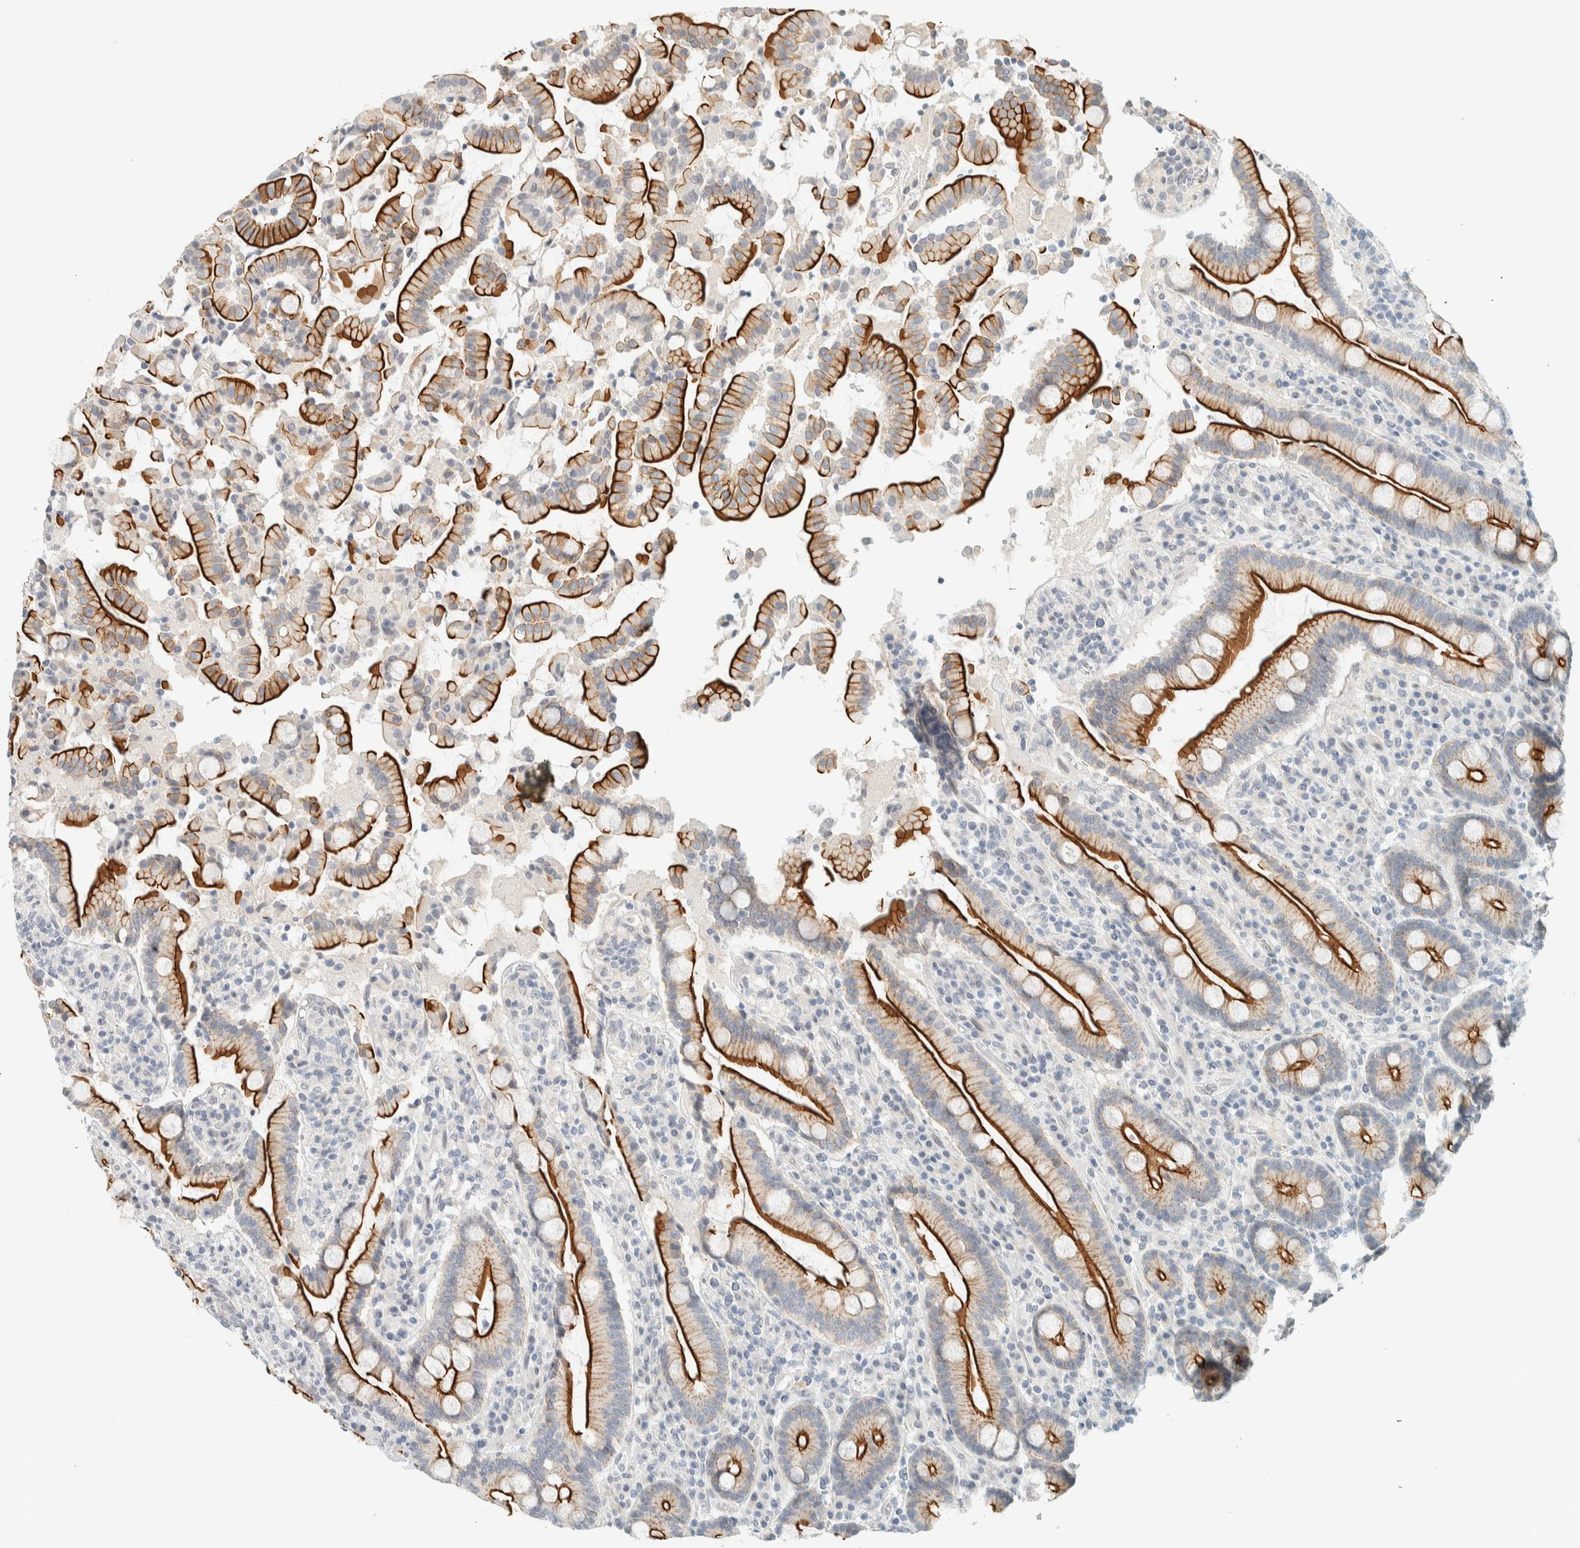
{"staining": {"intensity": "strong", "quantity": "25%-75%", "location": "cytoplasmic/membranous"}, "tissue": "duodenum", "cell_type": "Glandular cells", "image_type": "normal", "snomed": [{"axis": "morphology", "description": "Normal tissue, NOS"}, {"axis": "topography", "description": "Small intestine, NOS"}], "caption": "This is a histology image of IHC staining of benign duodenum, which shows strong staining in the cytoplasmic/membranous of glandular cells.", "gene": "C1QTNF12", "patient": {"sex": "female", "age": 71}}